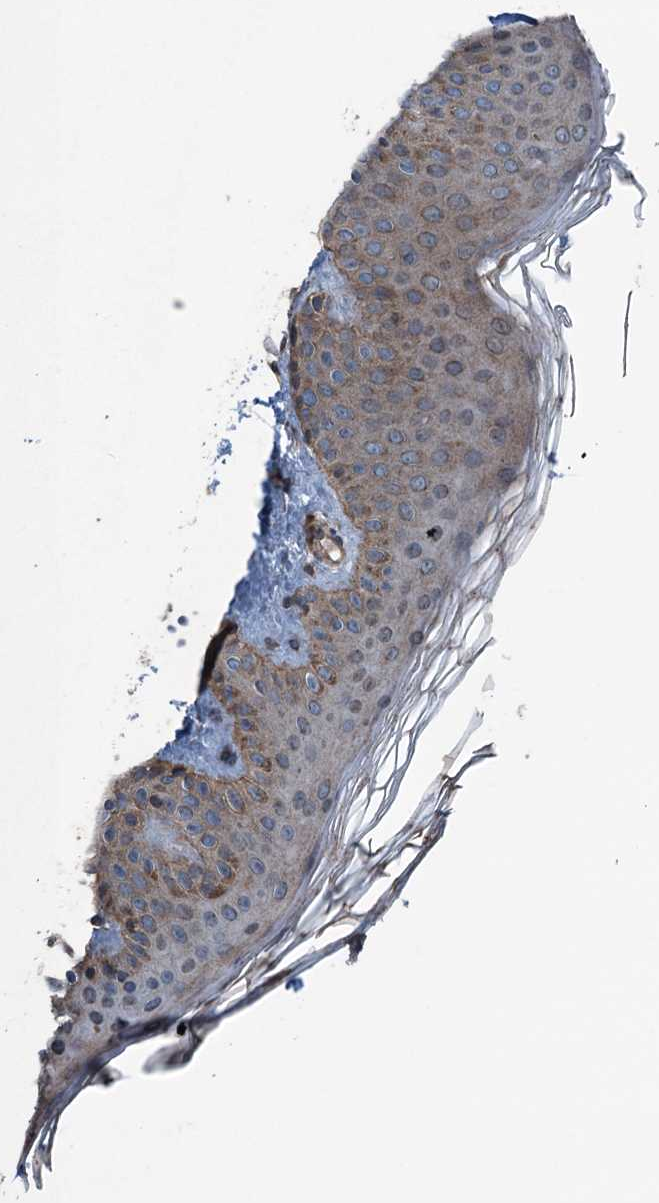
{"staining": {"intensity": "moderate", "quantity": ">75%", "location": "cytoplasmic/membranous"}, "tissue": "skin", "cell_type": "Fibroblasts", "image_type": "normal", "snomed": [{"axis": "morphology", "description": "Normal tissue, NOS"}, {"axis": "topography", "description": "Skin"}], "caption": "Immunohistochemistry (IHC) (DAB (3,3'-diaminobenzidine)) staining of normal human skin exhibits moderate cytoplasmic/membranous protein positivity in about >75% of fibroblasts.", "gene": "TRAPPC8", "patient": {"sex": "male", "age": 36}}